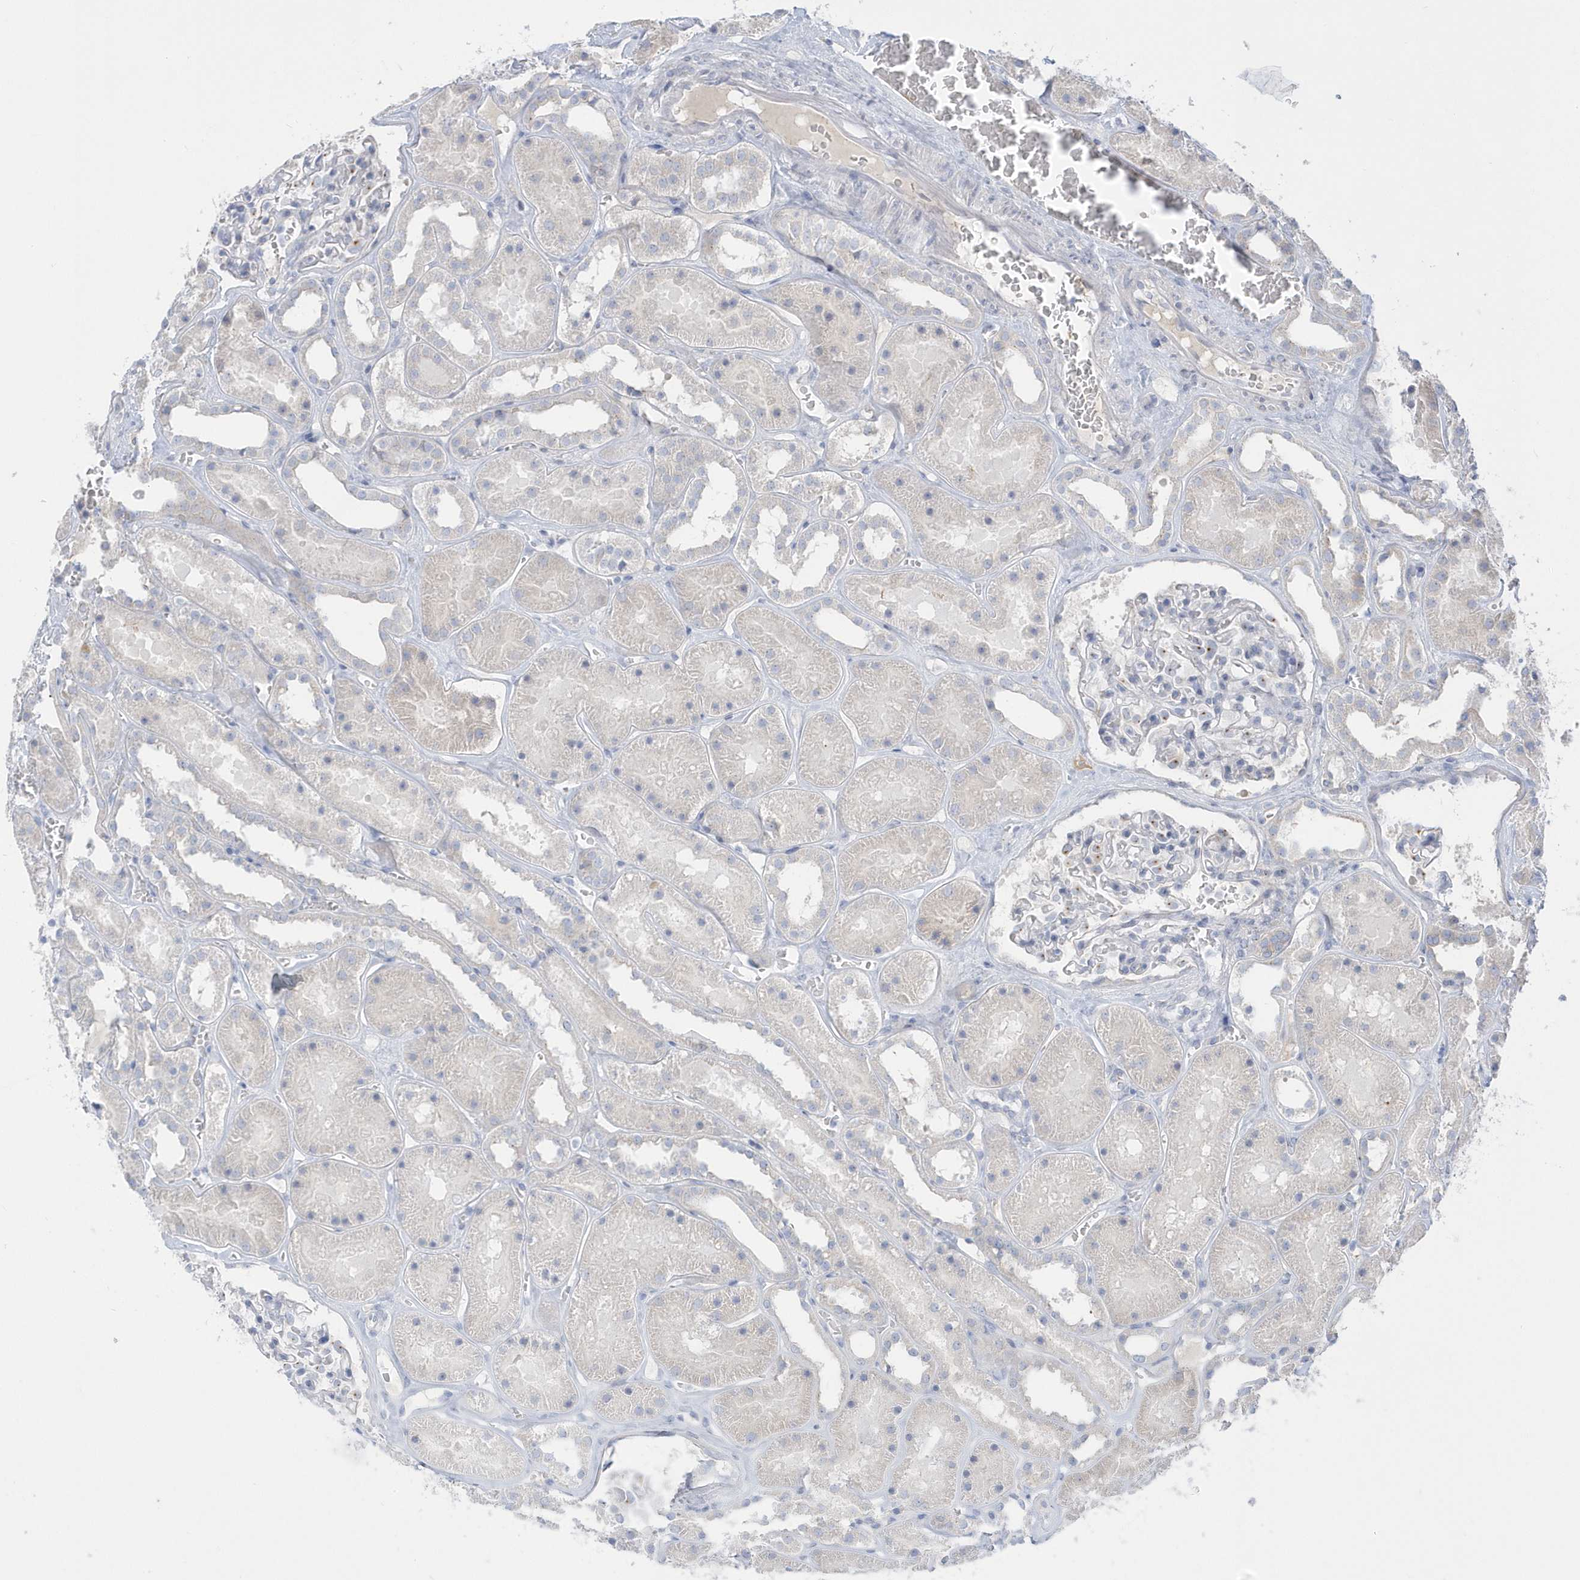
{"staining": {"intensity": "negative", "quantity": "none", "location": "none"}, "tissue": "kidney", "cell_type": "Cells in glomeruli", "image_type": "normal", "snomed": [{"axis": "morphology", "description": "Normal tissue, NOS"}, {"axis": "topography", "description": "Kidney"}], "caption": "This image is of normal kidney stained with IHC to label a protein in brown with the nuclei are counter-stained blue. There is no expression in cells in glomeruli.", "gene": "SEMA3D", "patient": {"sex": "female", "age": 41}}